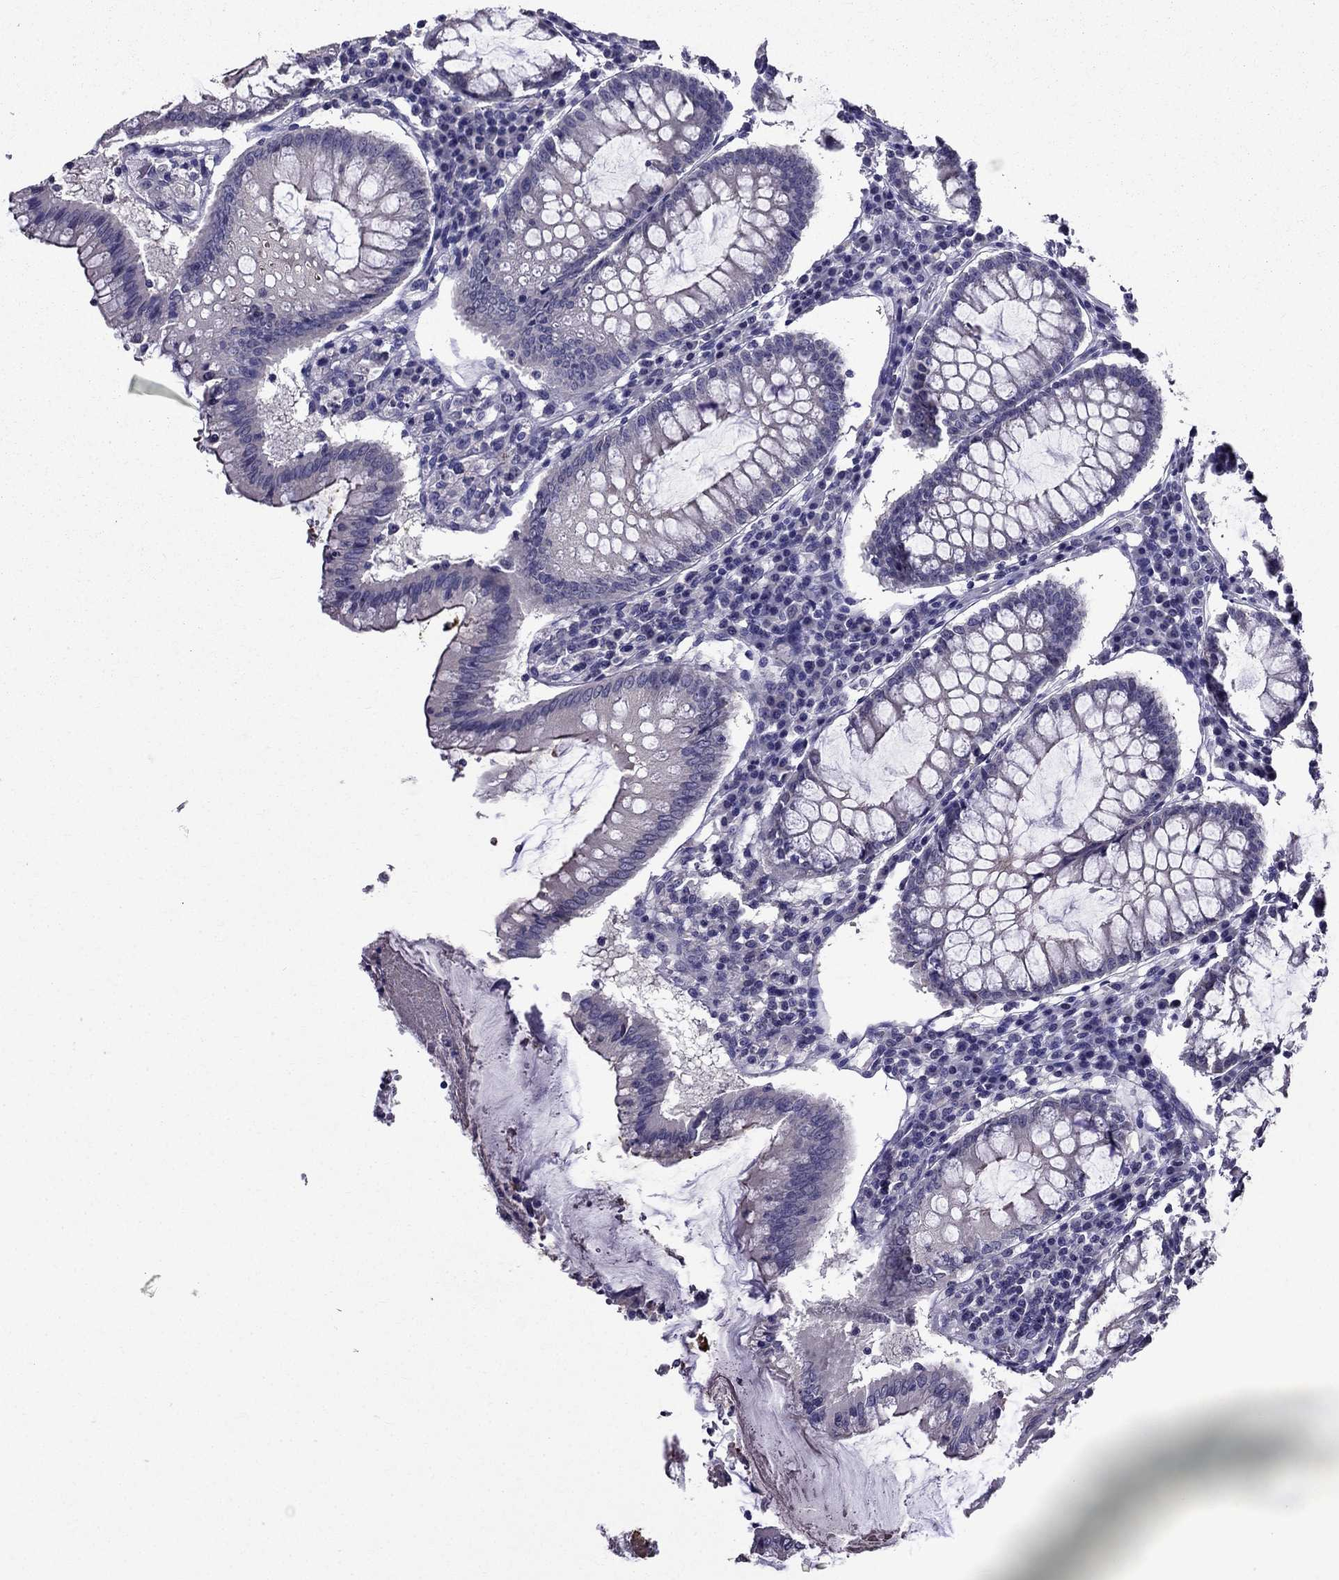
{"staining": {"intensity": "weak", "quantity": "<25%", "location": "cytoplasmic/membranous"}, "tissue": "colorectal cancer", "cell_type": "Tumor cells", "image_type": "cancer", "snomed": [{"axis": "morphology", "description": "Adenocarcinoma, NOS"}, {"axis": "topography", "description": "Colon"}], "caption": "DAB immunohistochemical staining of human colorectal cancer (adenocarcinoma) reveals no significant expression in tumor cells.", "gene": "DUSP15", "patient": {"sex": "female", "age": 70}}